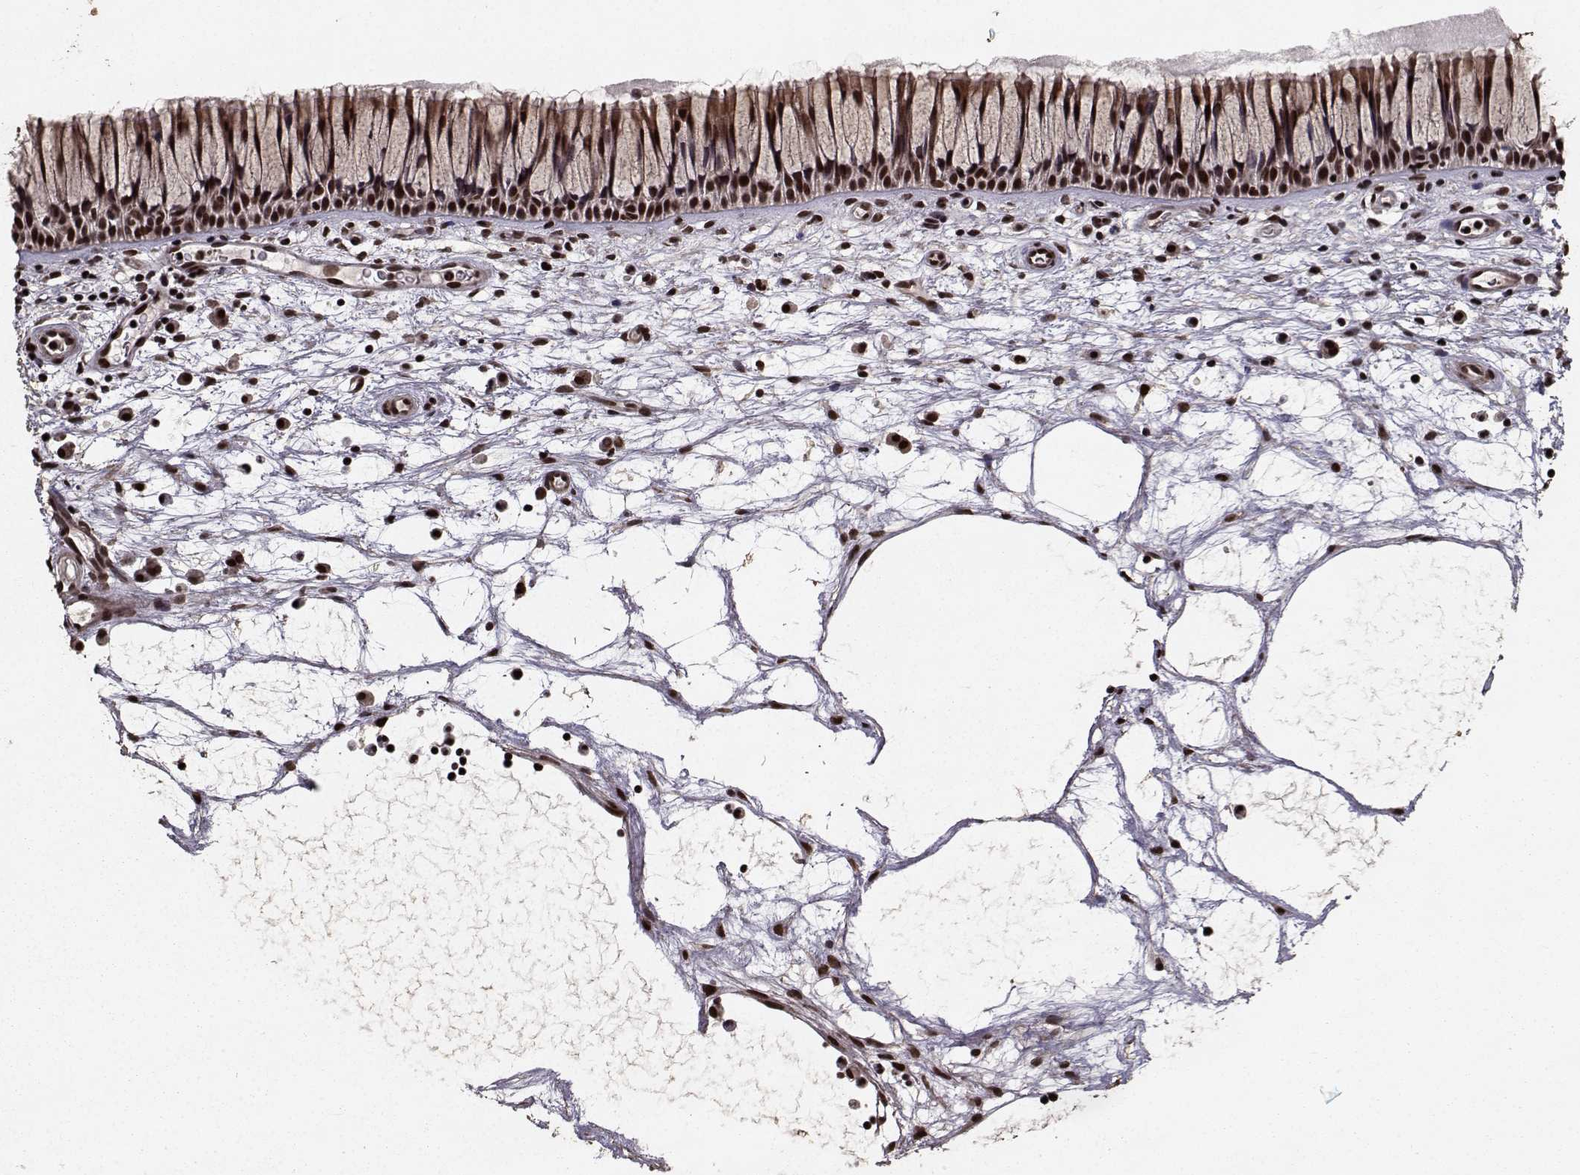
{"staining": {"intensity": "strong", "quantity": ">75%", "location": "nuclear"}, "tissue": "nasopharynx", "cell_type": "Respiratory epithelial cells", "image_type": "normal", "snomed": [{"axis": "morphology", "description": "Normal tissue, NOS"}, {"axis": "topography", "description": "Nasopharynx"}], "caption": "Nasopharynx was stained to show a protein in brown. There is high levels of strong nuclear staining in approximately >75% of respiratory epithelial cells. (DAB IHC with brightfield microscopy, high magnification).", "gene": "SF1", "patient": {"sex": "male", "age": 51}}